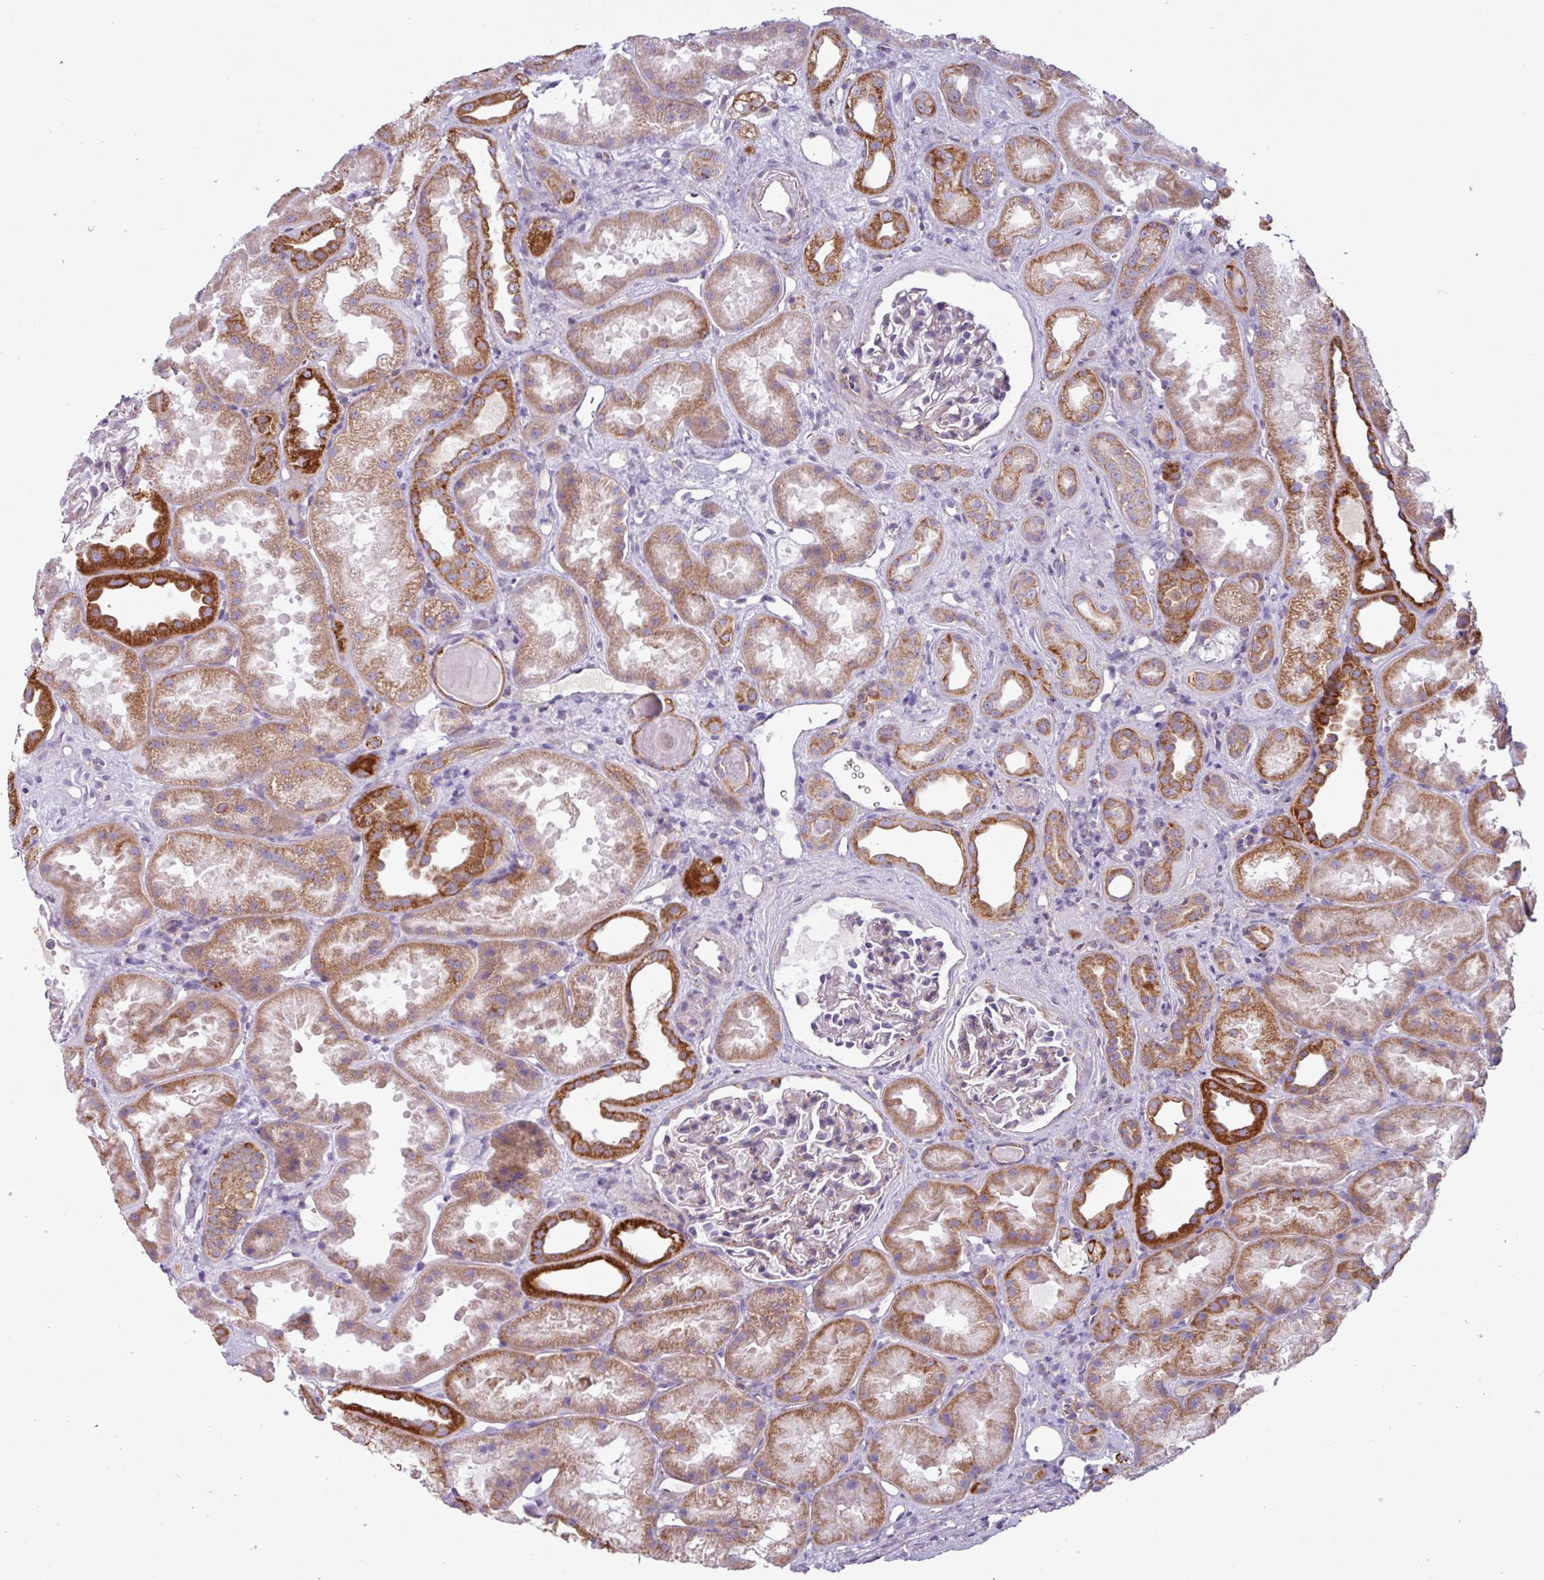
{"staining": {"intensity": "negative", "quantity": "none", "location": "none"}, "tissue": "kidney", "cell_type": "Cells in glomeruli", "image_type": "normal", "snomed": [{"axis": "morphology", "description": "Normal tissue, NOS"}, {"axis": "topography", "description": "Kidney"}], "caption": "High power microscopy photomicrograph of an IHC image of unremarkable kidney, revealing no significant positivity in cells in glomeruli.", "gene": "CAMK1", "patient": {"sex": "male", "age": 61}}